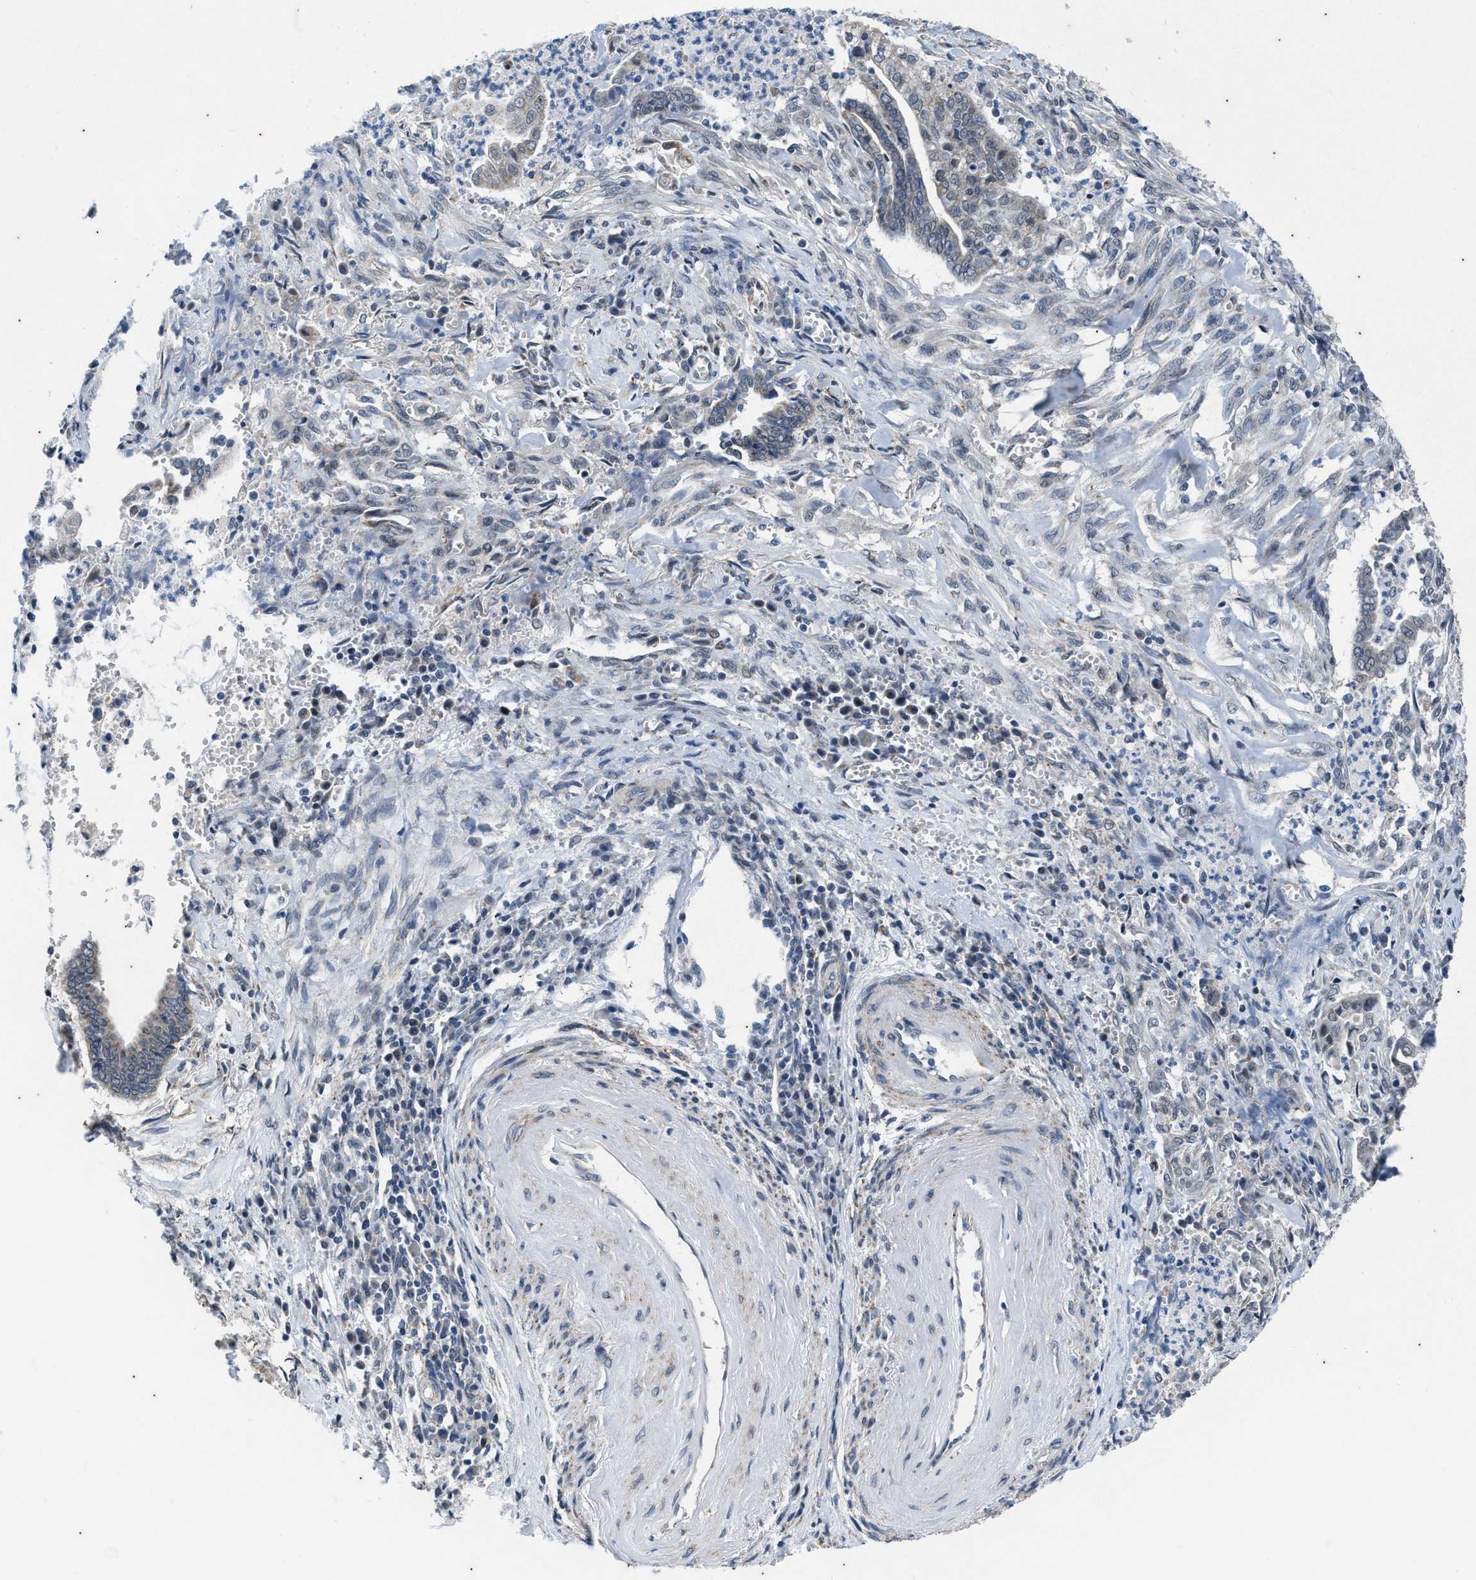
{"staining": {"intensity": "negative", "quantity": "none", "location": "none"}, "tissue": "cervical cancer", "cell_type": "Tumor cells", "image_type": "cancer", "snomed": [{"axis": "morphology", "description": "Adenocarcinoma, NOS"}, {"axis": "topography", "description": "Cervix"}], "caption": "High power microscopy histopathology image of an immunohistochemistry (IHC) micrograph of adenocarcinoma (cervical), revealing no significant staining in tumor cells.", "gene": "KIF24", "patient": {"sex": "female", "age": 44}}